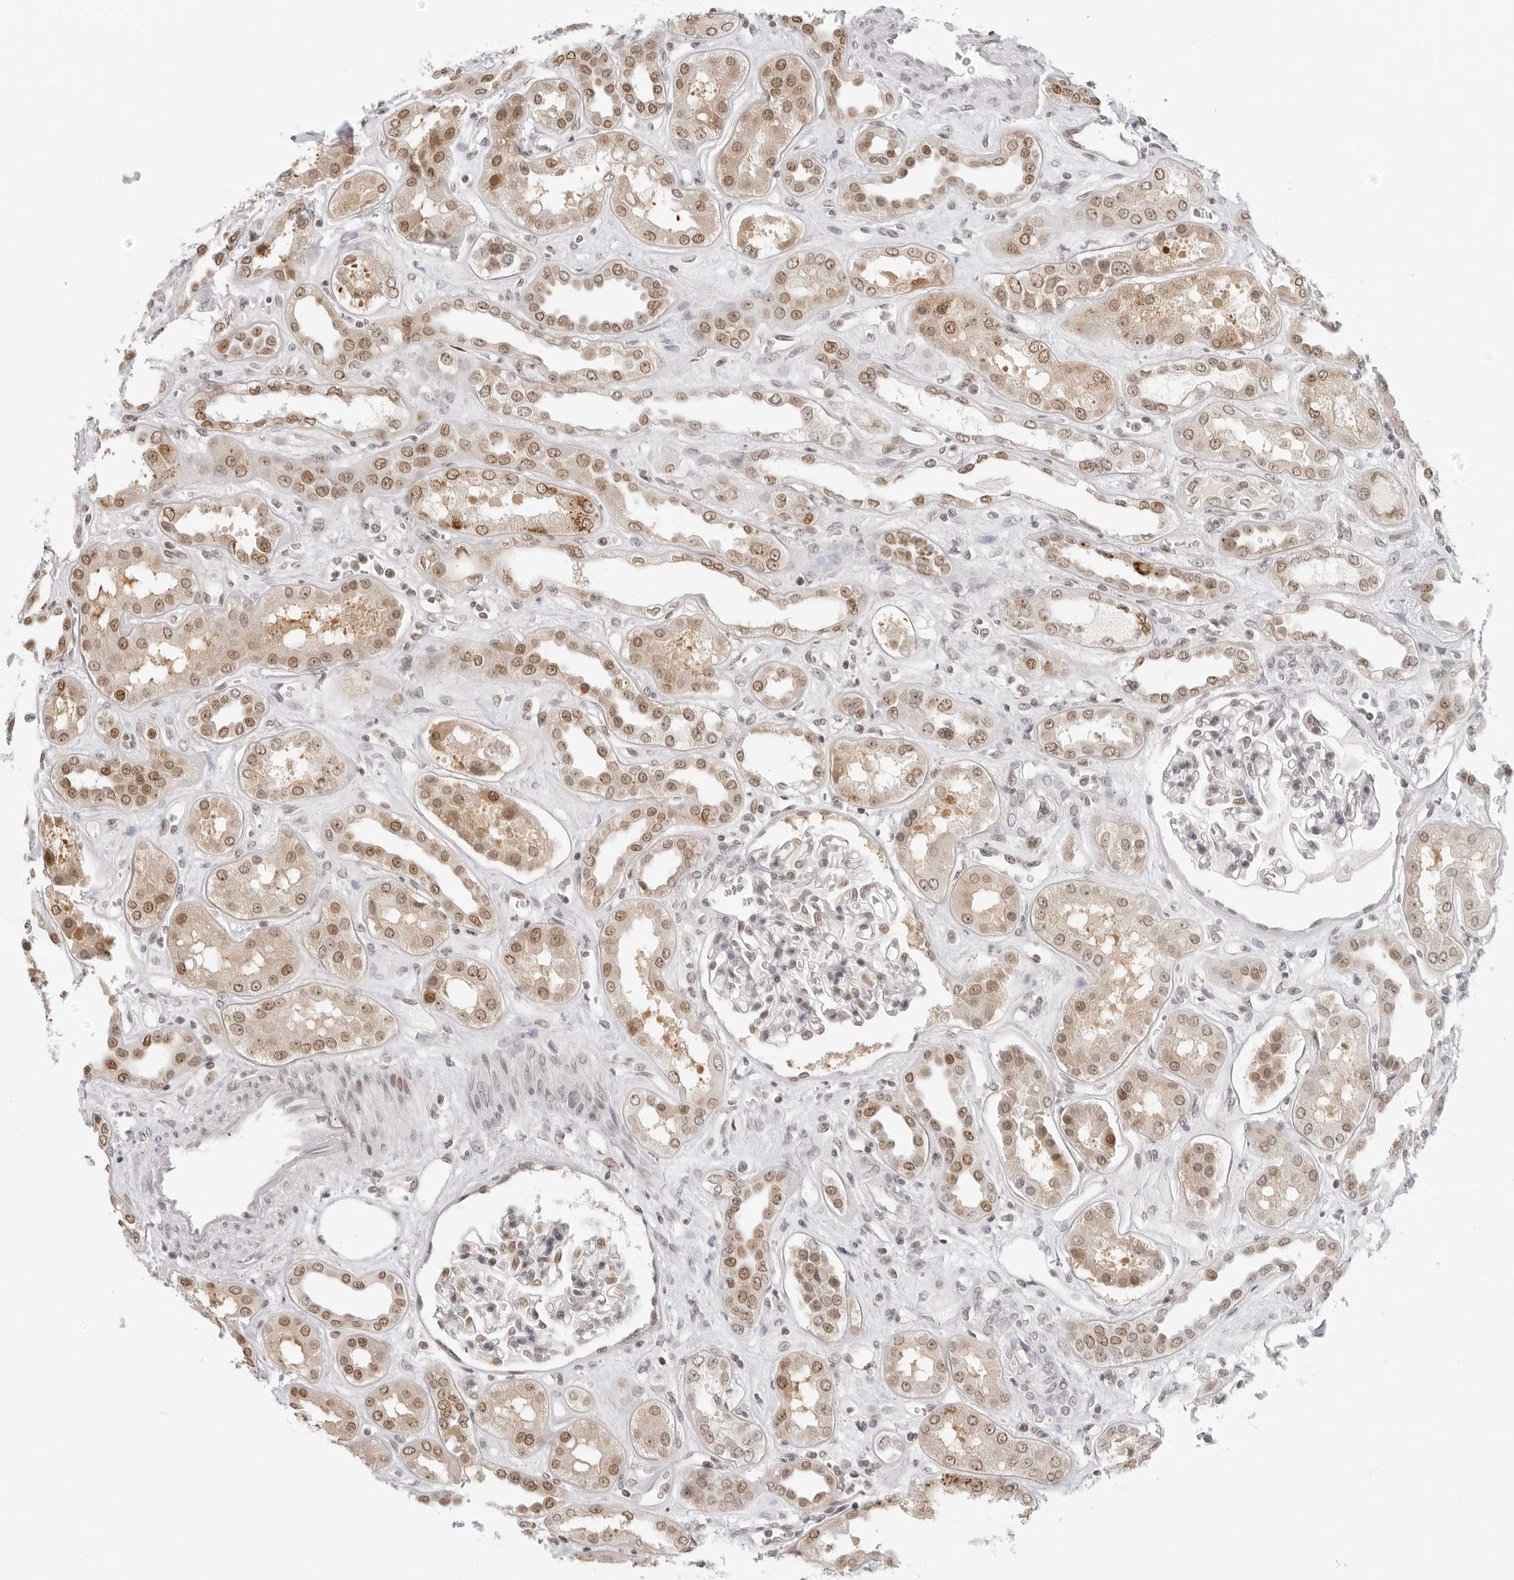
{"staining": {"intensity": "moderate", "quantity": "<25%", "location": "nuclear"}, "tissue": "kidney", "cell_type": "Cells in glomeruli", "image_type": "normal", "snomed": [{"axis": "morphology", "description": "Normal tissue, NOS"}, {"axis": "topography", "description": "Kidney"}], "caption": "A histopathology image of human kidney stained for a protein demonstrates moderate nuclear brown staining in cells in glomeruli. Using DAB (3,3'-diaminobenzidine) (brown) and hematoxylin (blue) stains, captured at high magnification using brightfield microscopy.", "gene": "MSH6", "patient": {"sex": "male", "age": 59}}